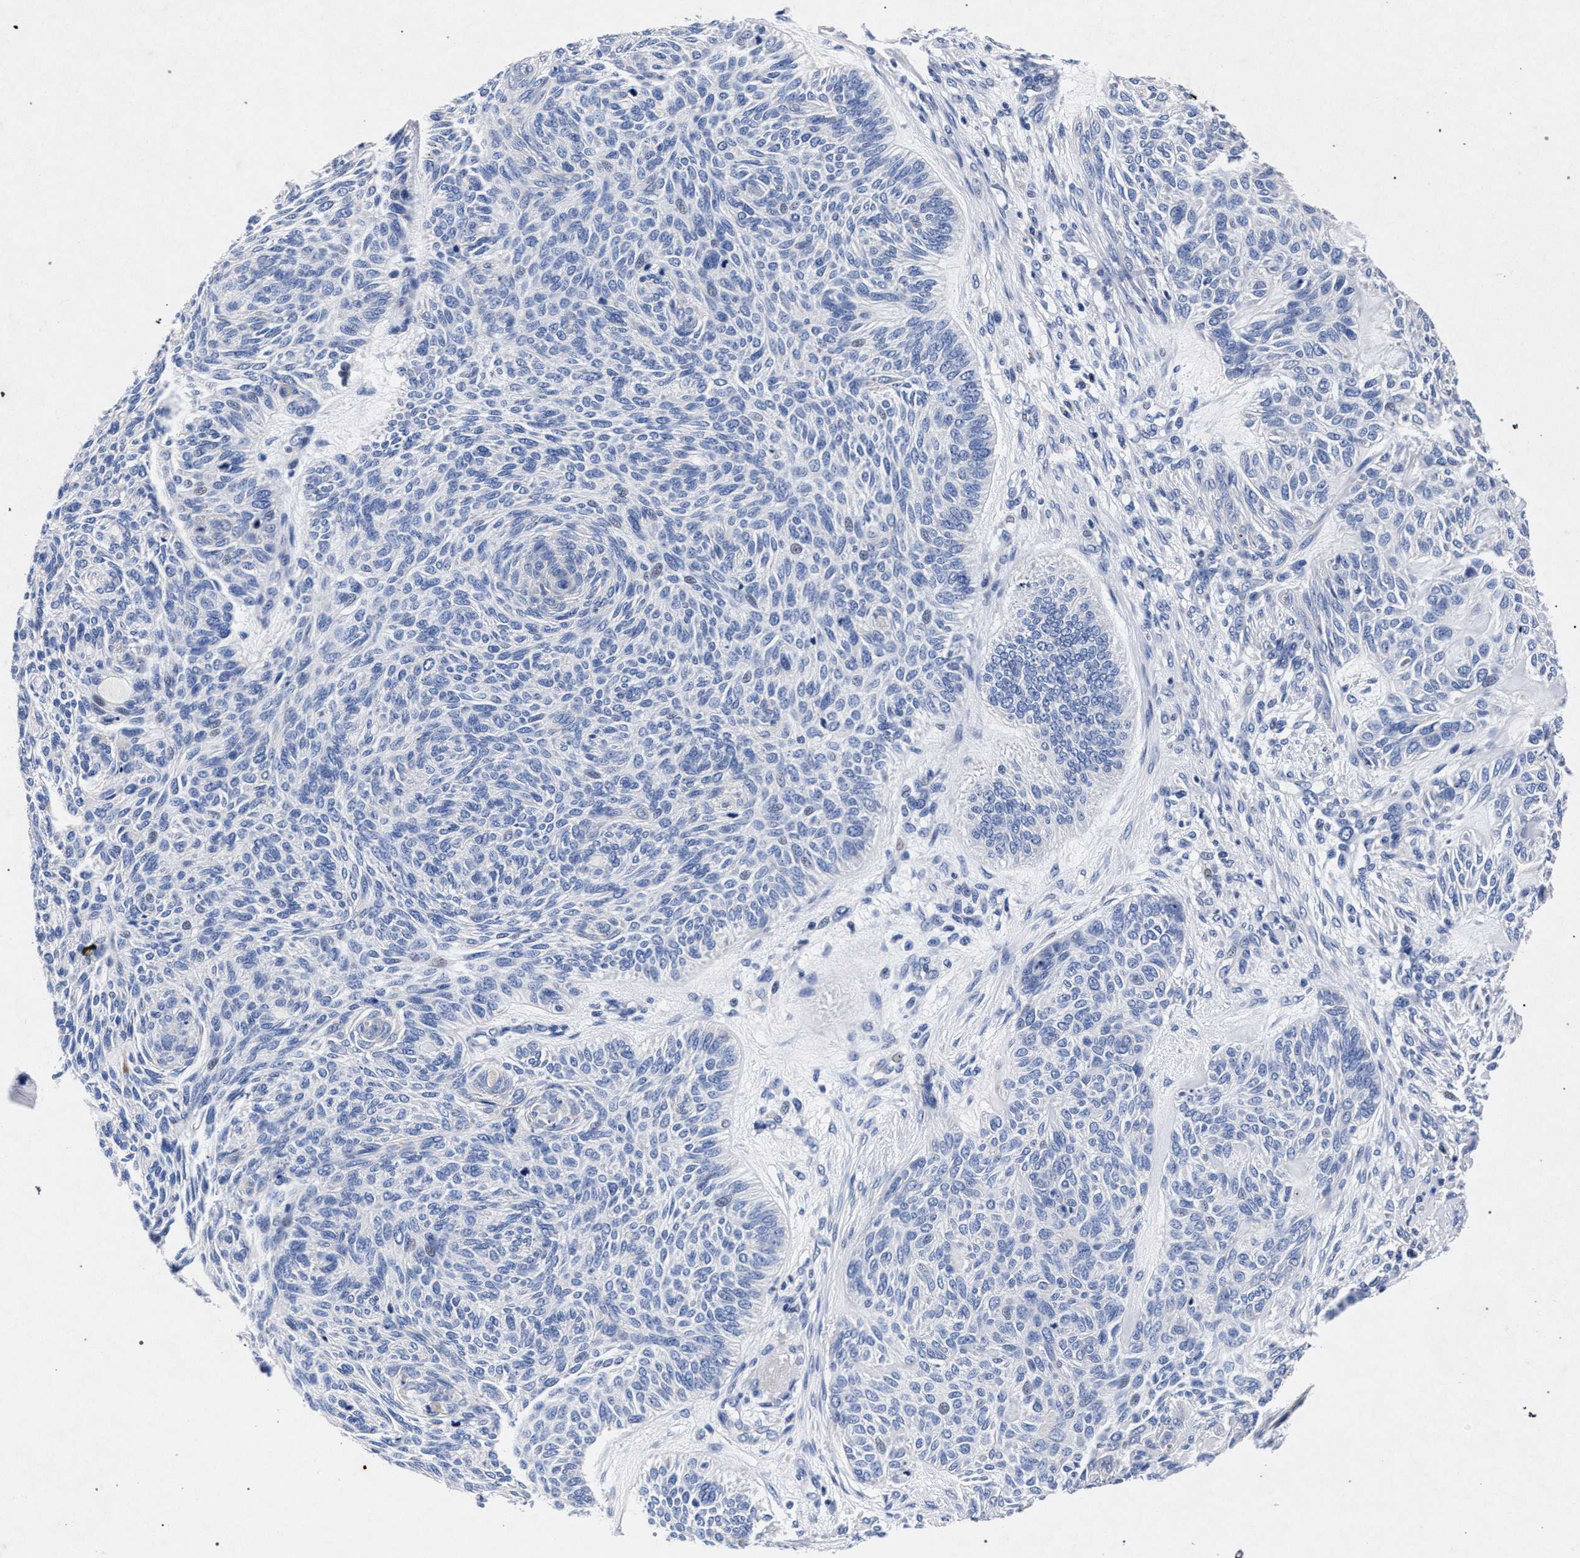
{"staining": {"intensity": "negative", "quantity": "none", "location": "none"}, "tissue": "skin cancer", "cell_type": "Tumor cells", "image_type": "cancer", "snomed": [{"axis": "morphology", "description": "Basal cell carcinoma"}, {"axis": "topography", "description": "Skin"}], "caption": "Tumor cells are negative for protein expression in human skin cancer.", "gene": "HSD17B14", "patient": {"sex": "male", "age": 55}}